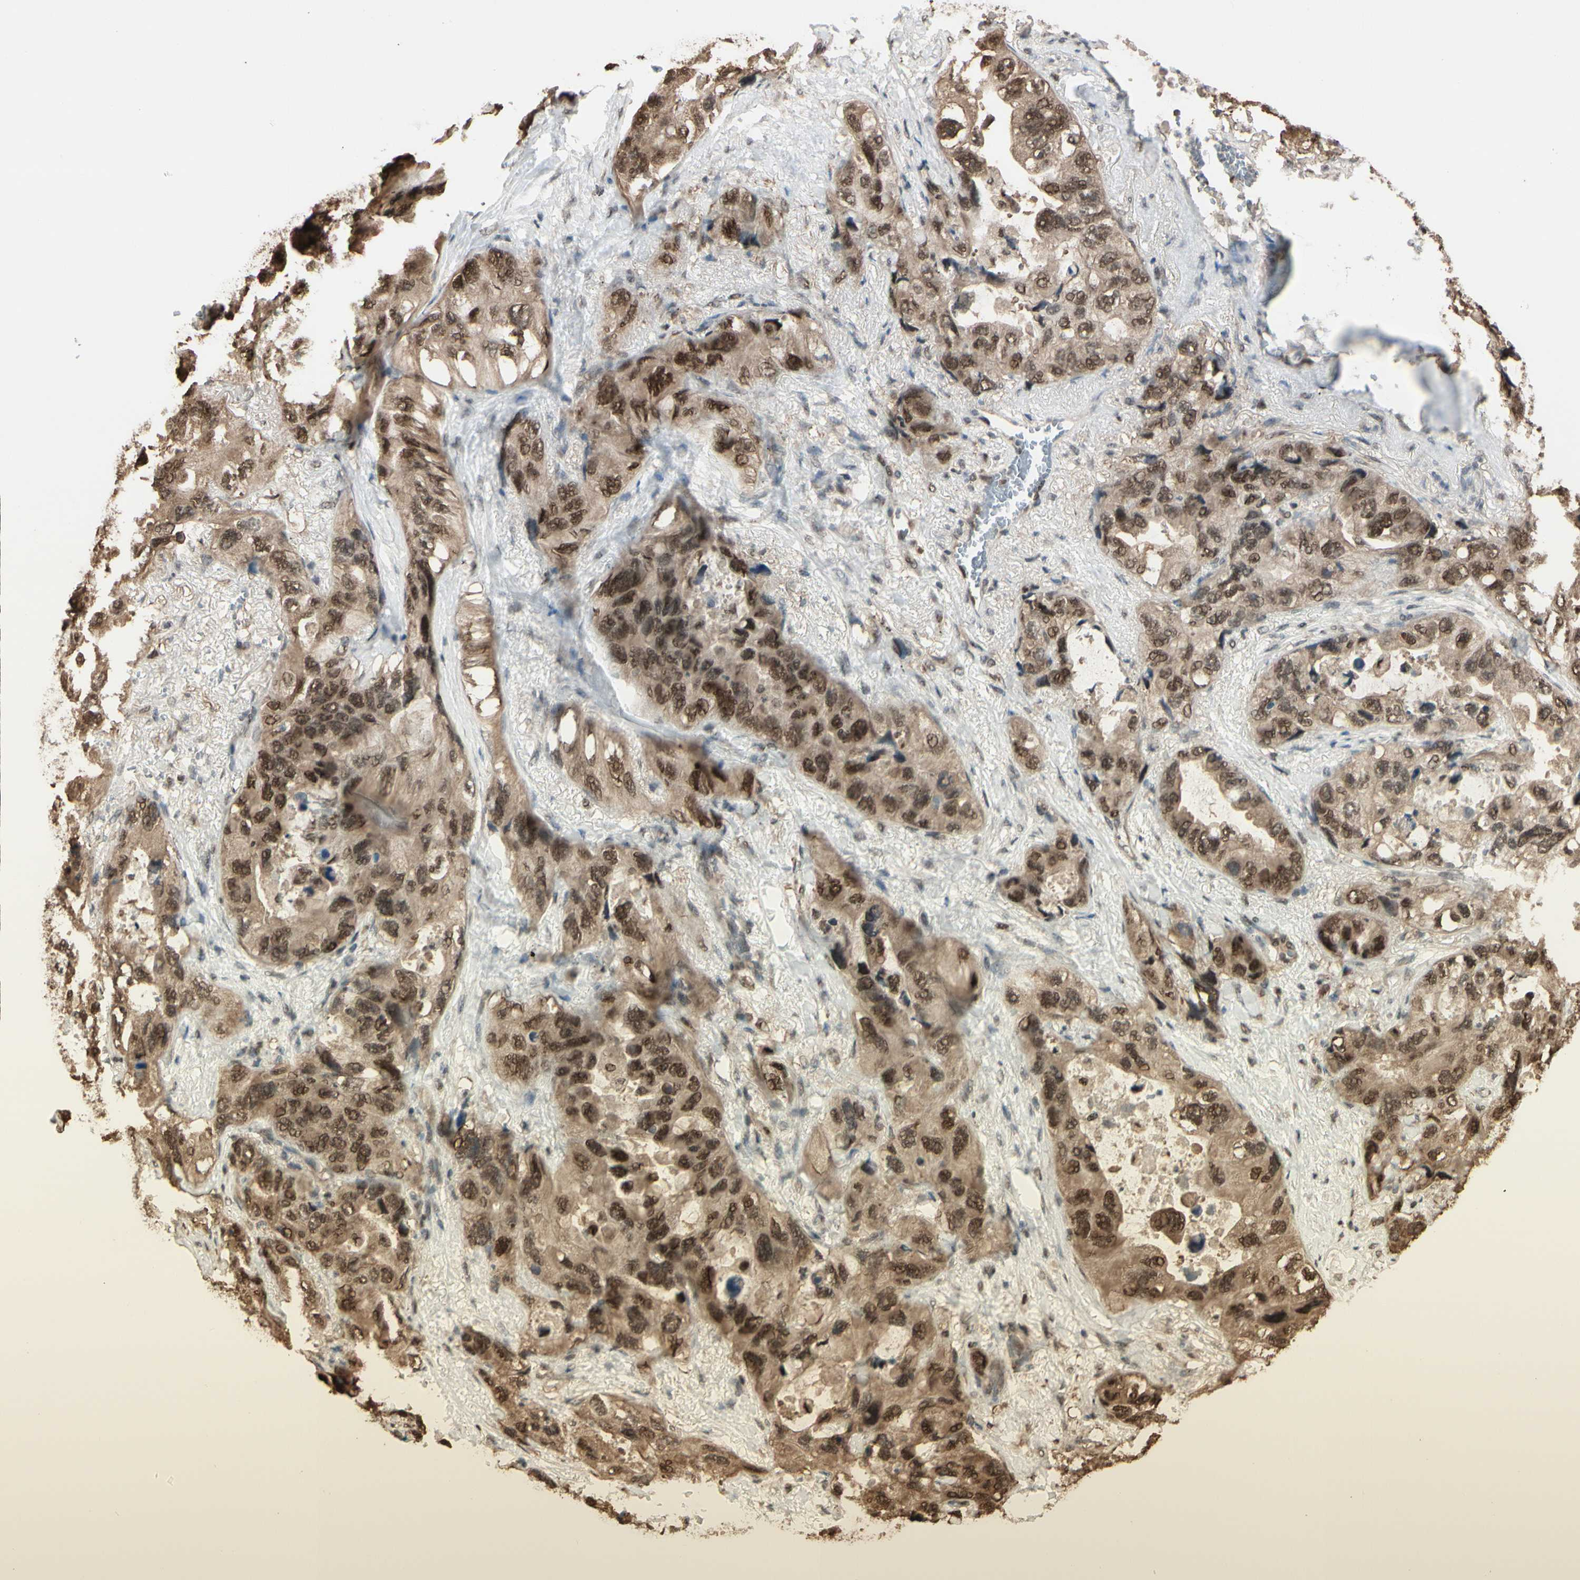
{"staining": {"intensity": "strong", "quantity": ">75%", "location": "cytoplasmic/membranous,nuclear"}, "tissue": "lung cancer", "cell_type": "Tumor cells", "image_type": "cancer", "snomed": [{"axis": "morphology", "description": "Squamous cell carcinoma, NOS"}, {"axis": "topography", "description": "Lung"}], "caption": "DAB immunohistochemical staining of lung cancer exhibits strong cytoplasmic/membranous and nuclear protein staining in approximately >75% of tumor cells.", "gene": "HSF1", "patient": {"sex": "female", "age": 73}}